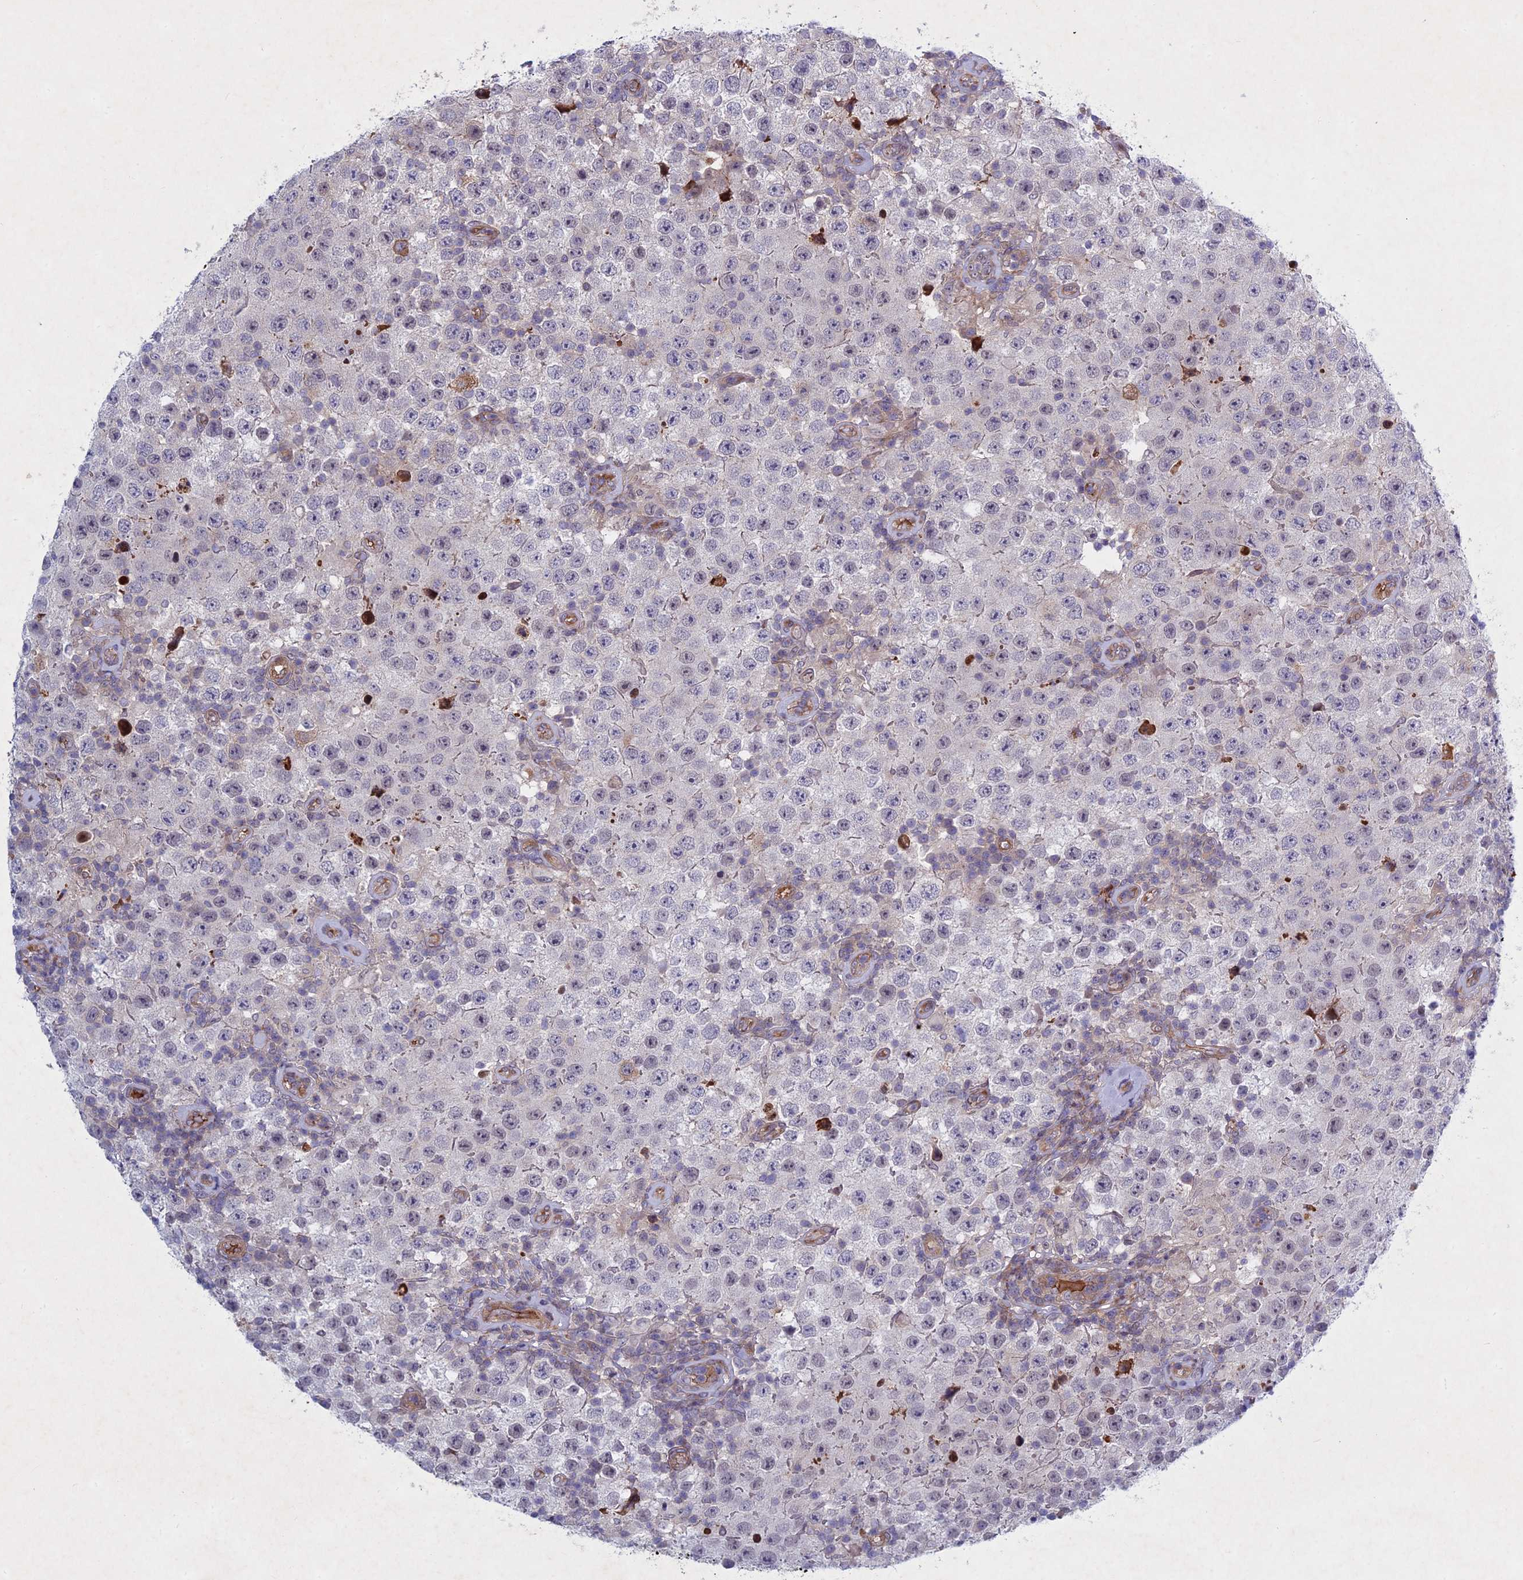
{"staining": {"intensity": "negative", "quantity": "none", "location": "none"}, "tissue": "testis cancer", "cell_type": "Tumor cells", "image_type": "cancer", "snomed": [{"axis": "morphology", "description": "Normal tissue, NOS"}, {"axis": "morphology", "description": "Urothelial carcinoma, High grade"}, {"axis": "morphology", "description": "Seminoma, NOS"}, {"axis": "morphology", "description": "Carcinoma, Embryonal, NOS"}, {"axis": "topography", "description": "Urinary bladder"}, {"axis": "topography", "description": "Testis"}], "caption": "IHC image of testis cancer (urothelial carcinoma (high-grade)) stained for a protein (brown), which demonstrates no expression in tumor cells.", "gene": "PTHLH", "patient": {"sex": "male", "age": 41}}